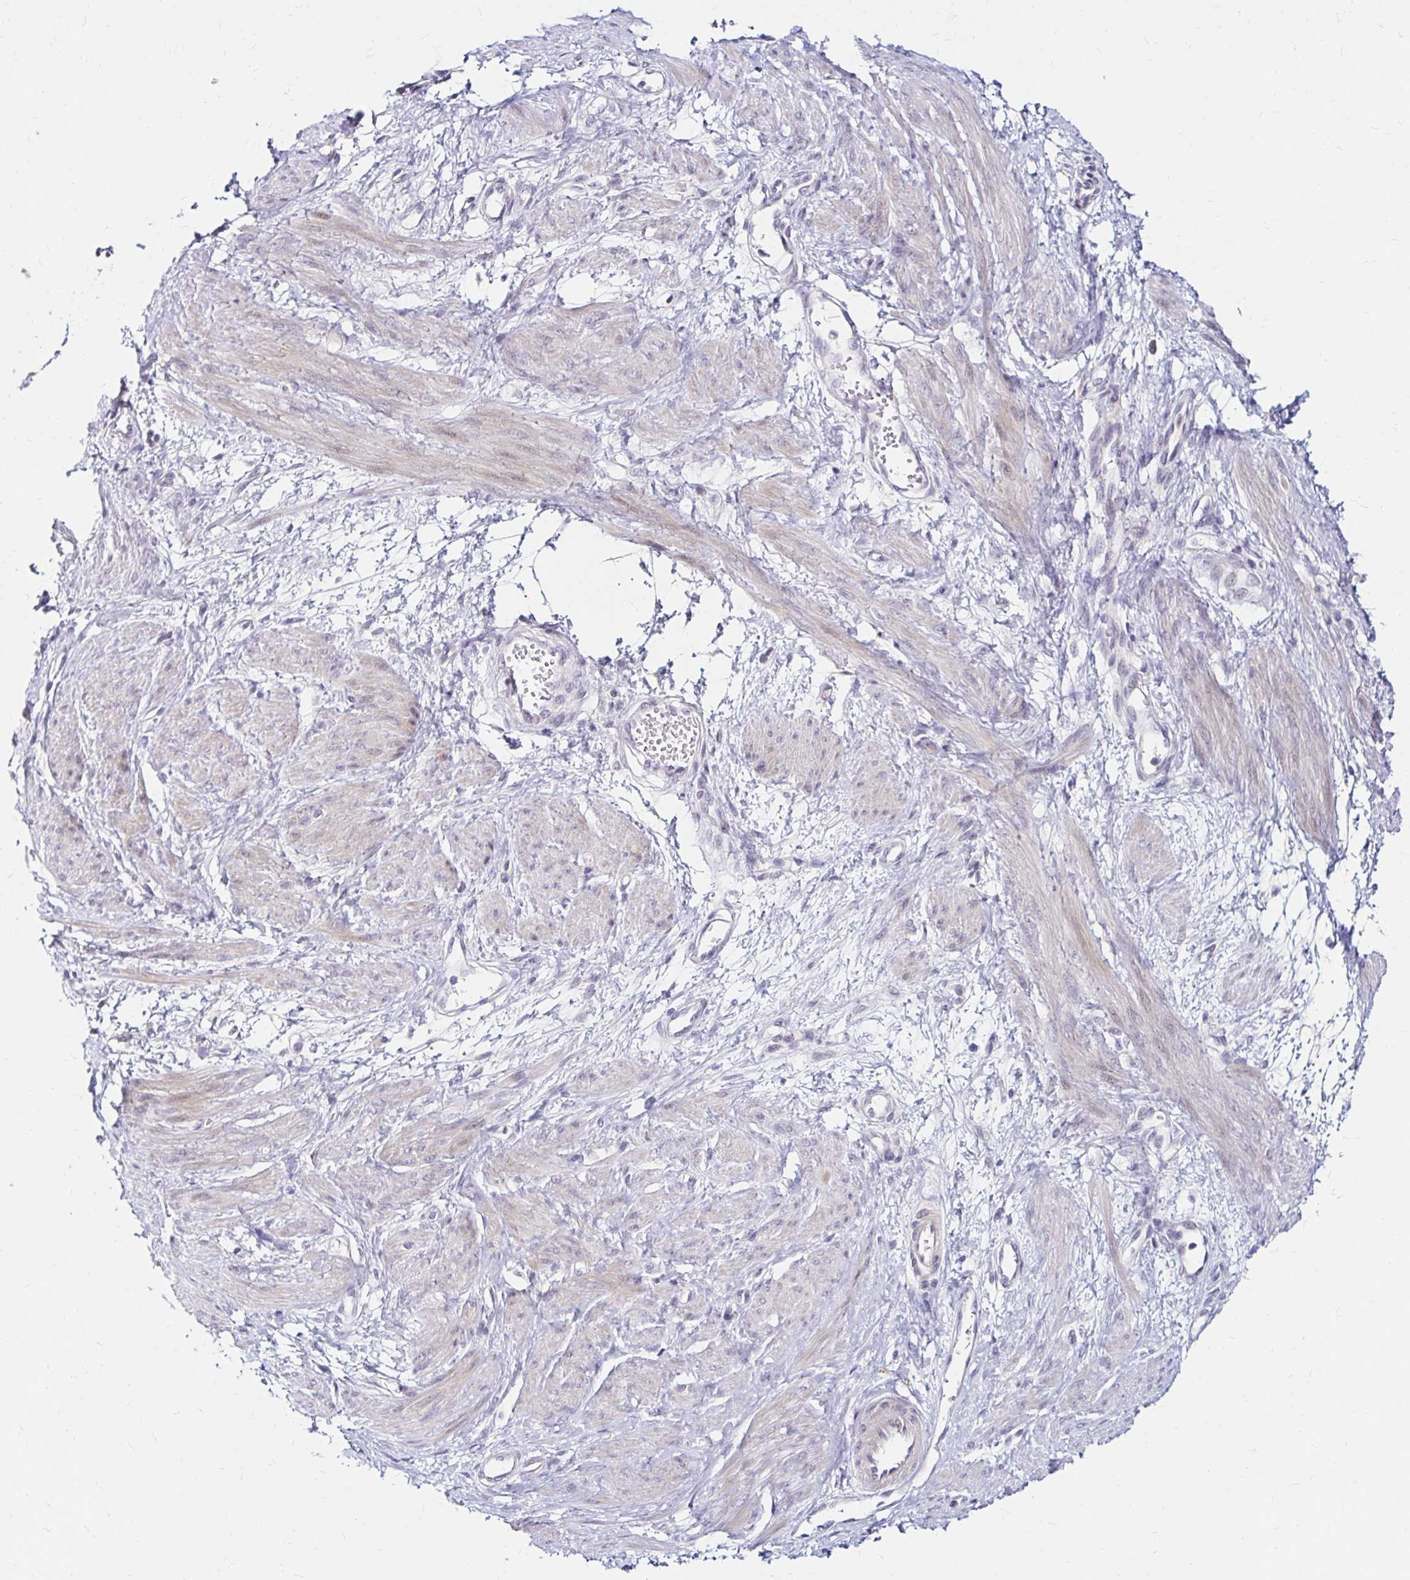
{"staining": {"intensity": "weak", "quantity": "<25%", "location": "cytoplasmic/membranous"}, "tissue": "smooth muscle", "cell_type": "Smooth muscle cells", "image_type": "normal", "snomed": [{"axis": "morphology", "description": "Normal tissue, NOS"}, {"axis": "topography", "description": "Smooth muscle"}, {"axis": "topography", "description": "Uterus"}], "caption": "Immunohistochemistry (IHC) of benign smooth muscle shows no expression in smooth muscle cells. (Stains: DAB immunohistochemistry with hematoxylin counter stain, Microscopy: brightfield microscopy at high magnification).", "gene": "GUCY1A1", "patient": {"sex": "female", "age": 39}}